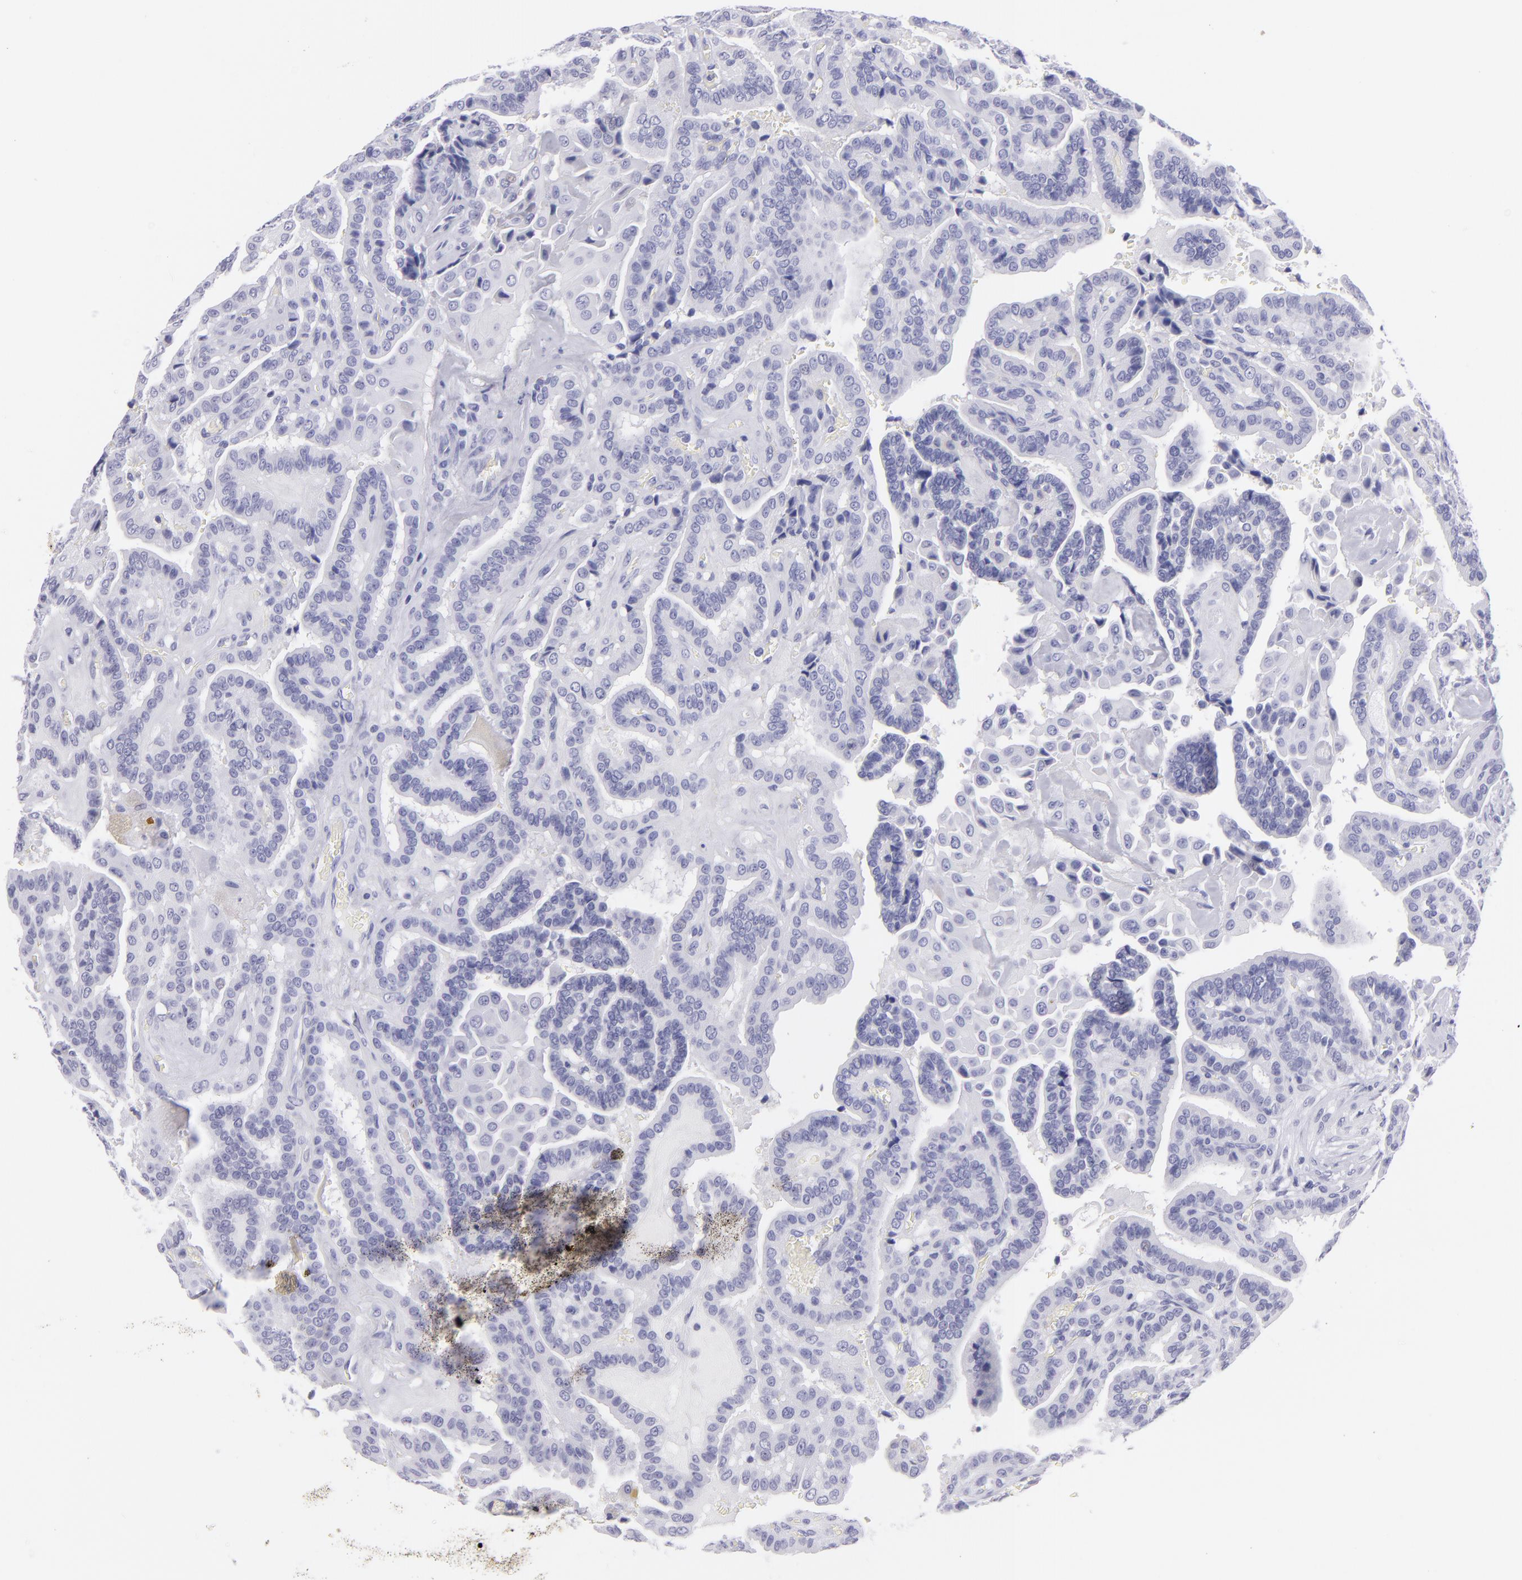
{"staining": {"intensity": "negative", "quantity": "none", "location": "none"}, "tissue": "thyroid cancer", "cell_type": "Tumor cells", "image_type": "cancer", "snomed": [{"axis": "morphology", "description": "Papillary adenocarcinoma, NOS"}, {"axis": "topography", "description": "Thyroid gland"}], "caption": "The immunohistochemistry photomicrograph has no significant expression in tumor cells of thyroid cancer (papillary adenocarcinoma) tissue.", "gene": "PIP", "patient": {"sex": "male", "age": 87}}